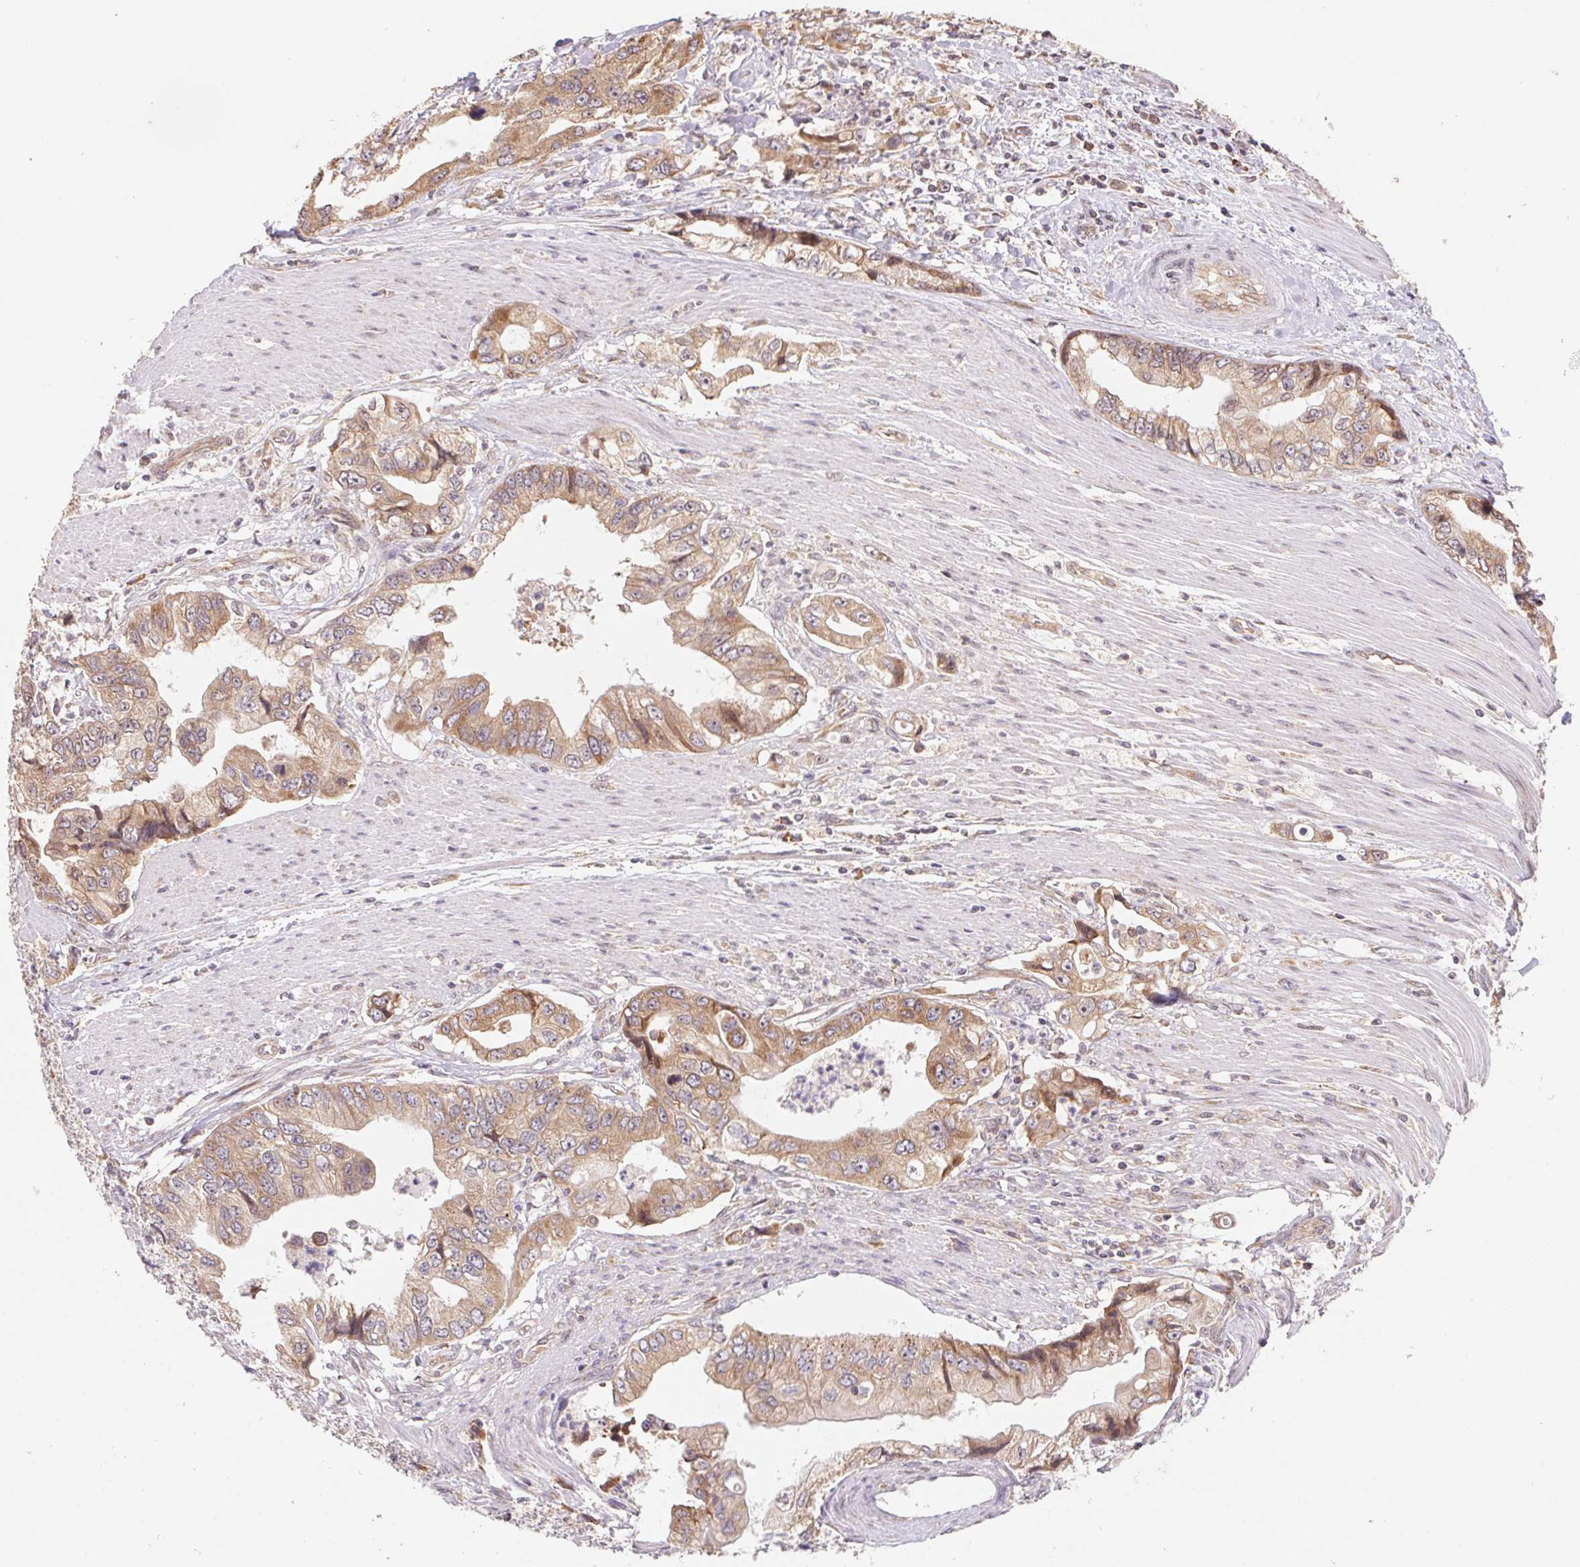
{"staining": {"intensity": "weak", "quantity": ">75%", "location": "cytoplasmic/membranous"}, "tissue": "stomach cancer", "cell_type": "Tumor cells", "image_type": "cancer", "snomed": [{"axis": "morphology", "description": "Adenocarcinoma, NOS"}, {"axis": "topography", "description": "Pancreas"}, {"axis": "topography", "description": "Stomach, upper"}], "caption": "Protein positivity by immunohistochemistry (IHC) reveals weak cytoplasmic/membranous staining in about >75% of tumor cells in stomach cancer.", "gene": "RPL27A", "patient": {"sex": "male", "age": 77}}